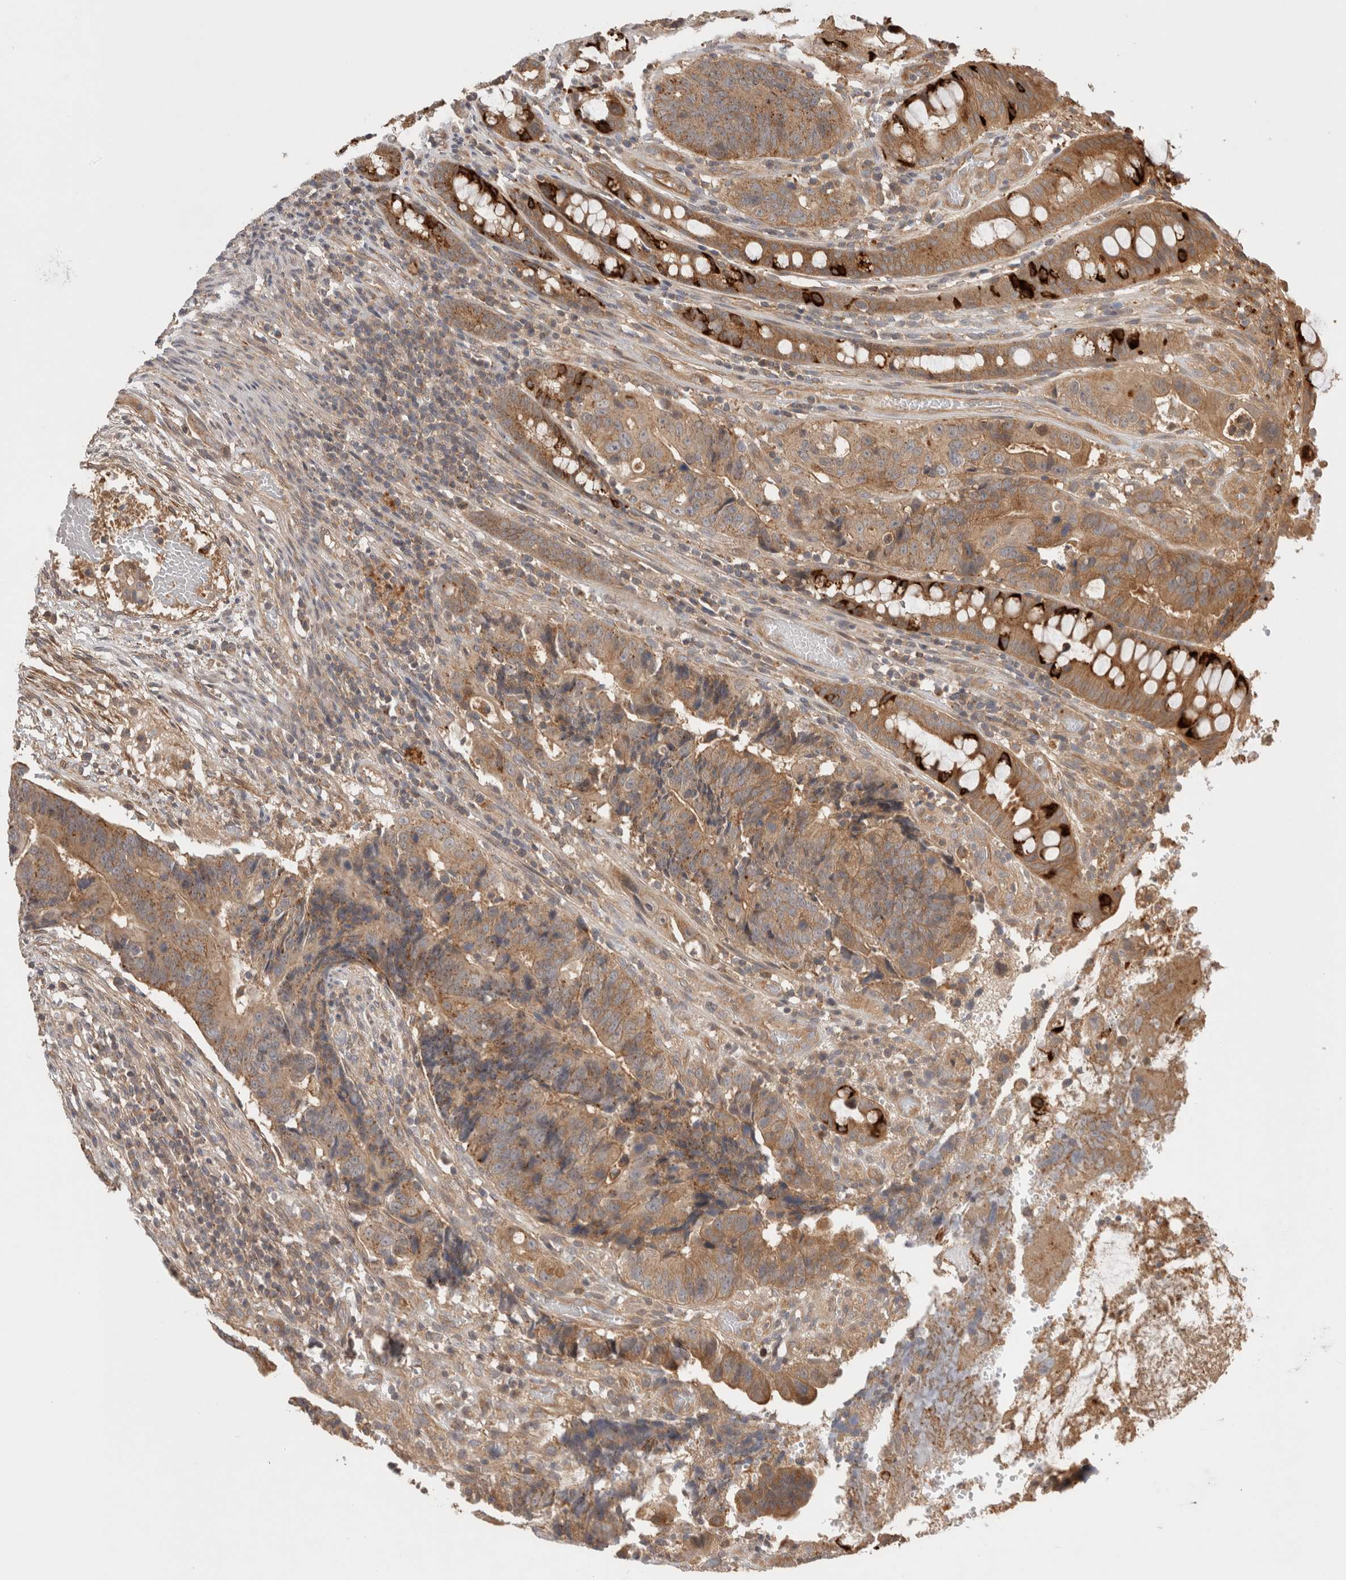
{"staining": {"intensity": "moderate", "quantity": ">75%", "location": "cytoplasmic/membranous"}, "tissue": "colorectal cancer", "cell_type": "Tumor cells", "image_type": "cancer", "snomed": [{"axis": "morphology", "description": "Adenocarcinoma, NOS"}, {"axis": "topography", "description": "Colon"}], "caption": "Immunohistochemical staining of human colorectal adenocarcinoma shows medium levels of moderate cytoplasmic/membranous protein staining in approximately >75% of tumor cells.", "gene": "VPS28", "patient": {"sex": "female", "age": 57}}